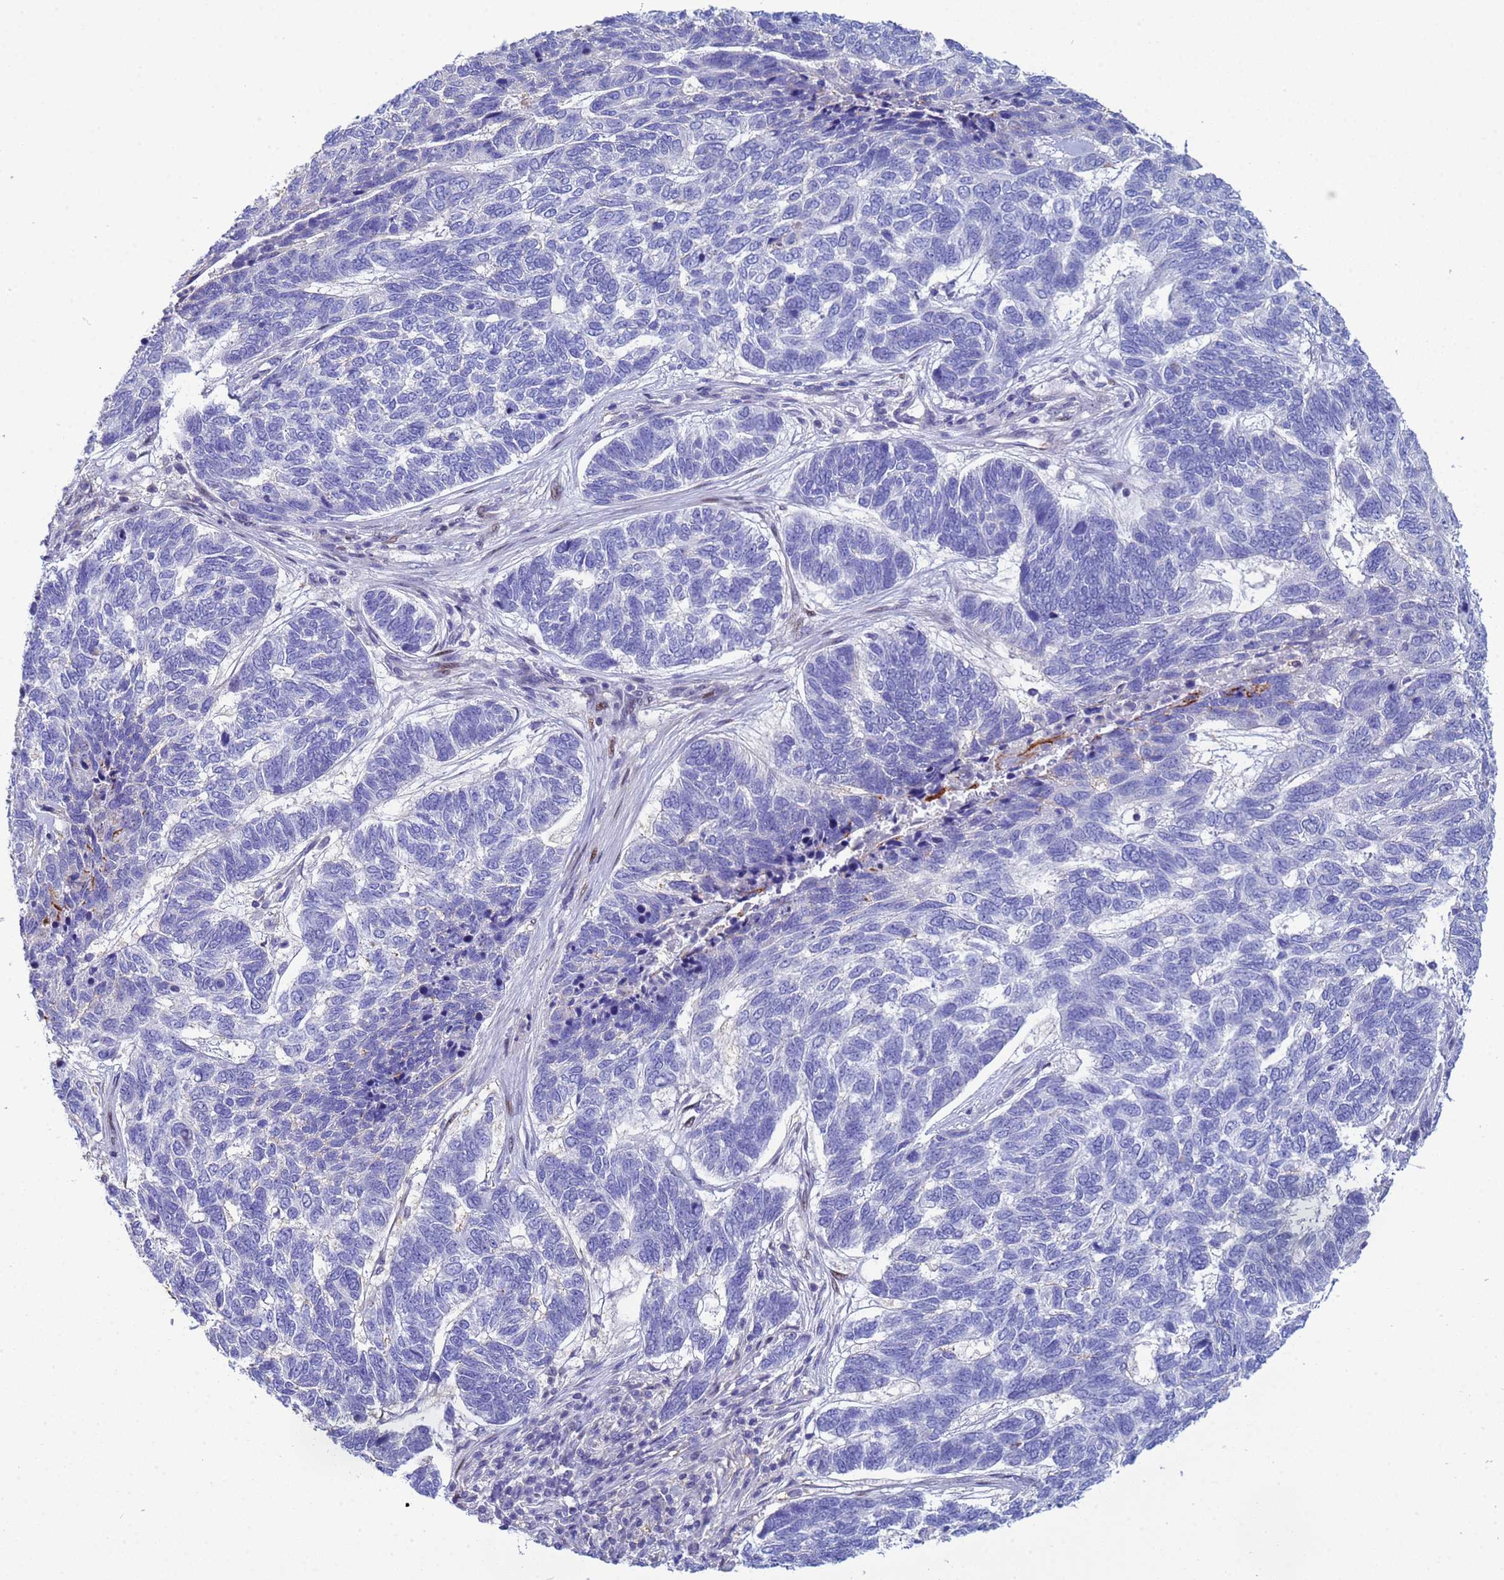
{"staining": {"intensity": "negative", "quantity": "none", "location": "none"}, "tissue": "skin cancer", "cell_type": "Tumor cells", "image_type": "cancer", "snomed": [{"axis": "morphology", "description": "Basal cell carcinoma"}, {"axis": "topography", "description": "Skin"}], "caption": "The micrograph exhibits no significant positivity in tumor cells of skin basal cell carcinoma. (DAB immunohistochemistry (IHC) visualized using brightfield microscopy, high magnification).", "gene": "PPP6R1", "patient": {"sex": "female", "age": 65}}